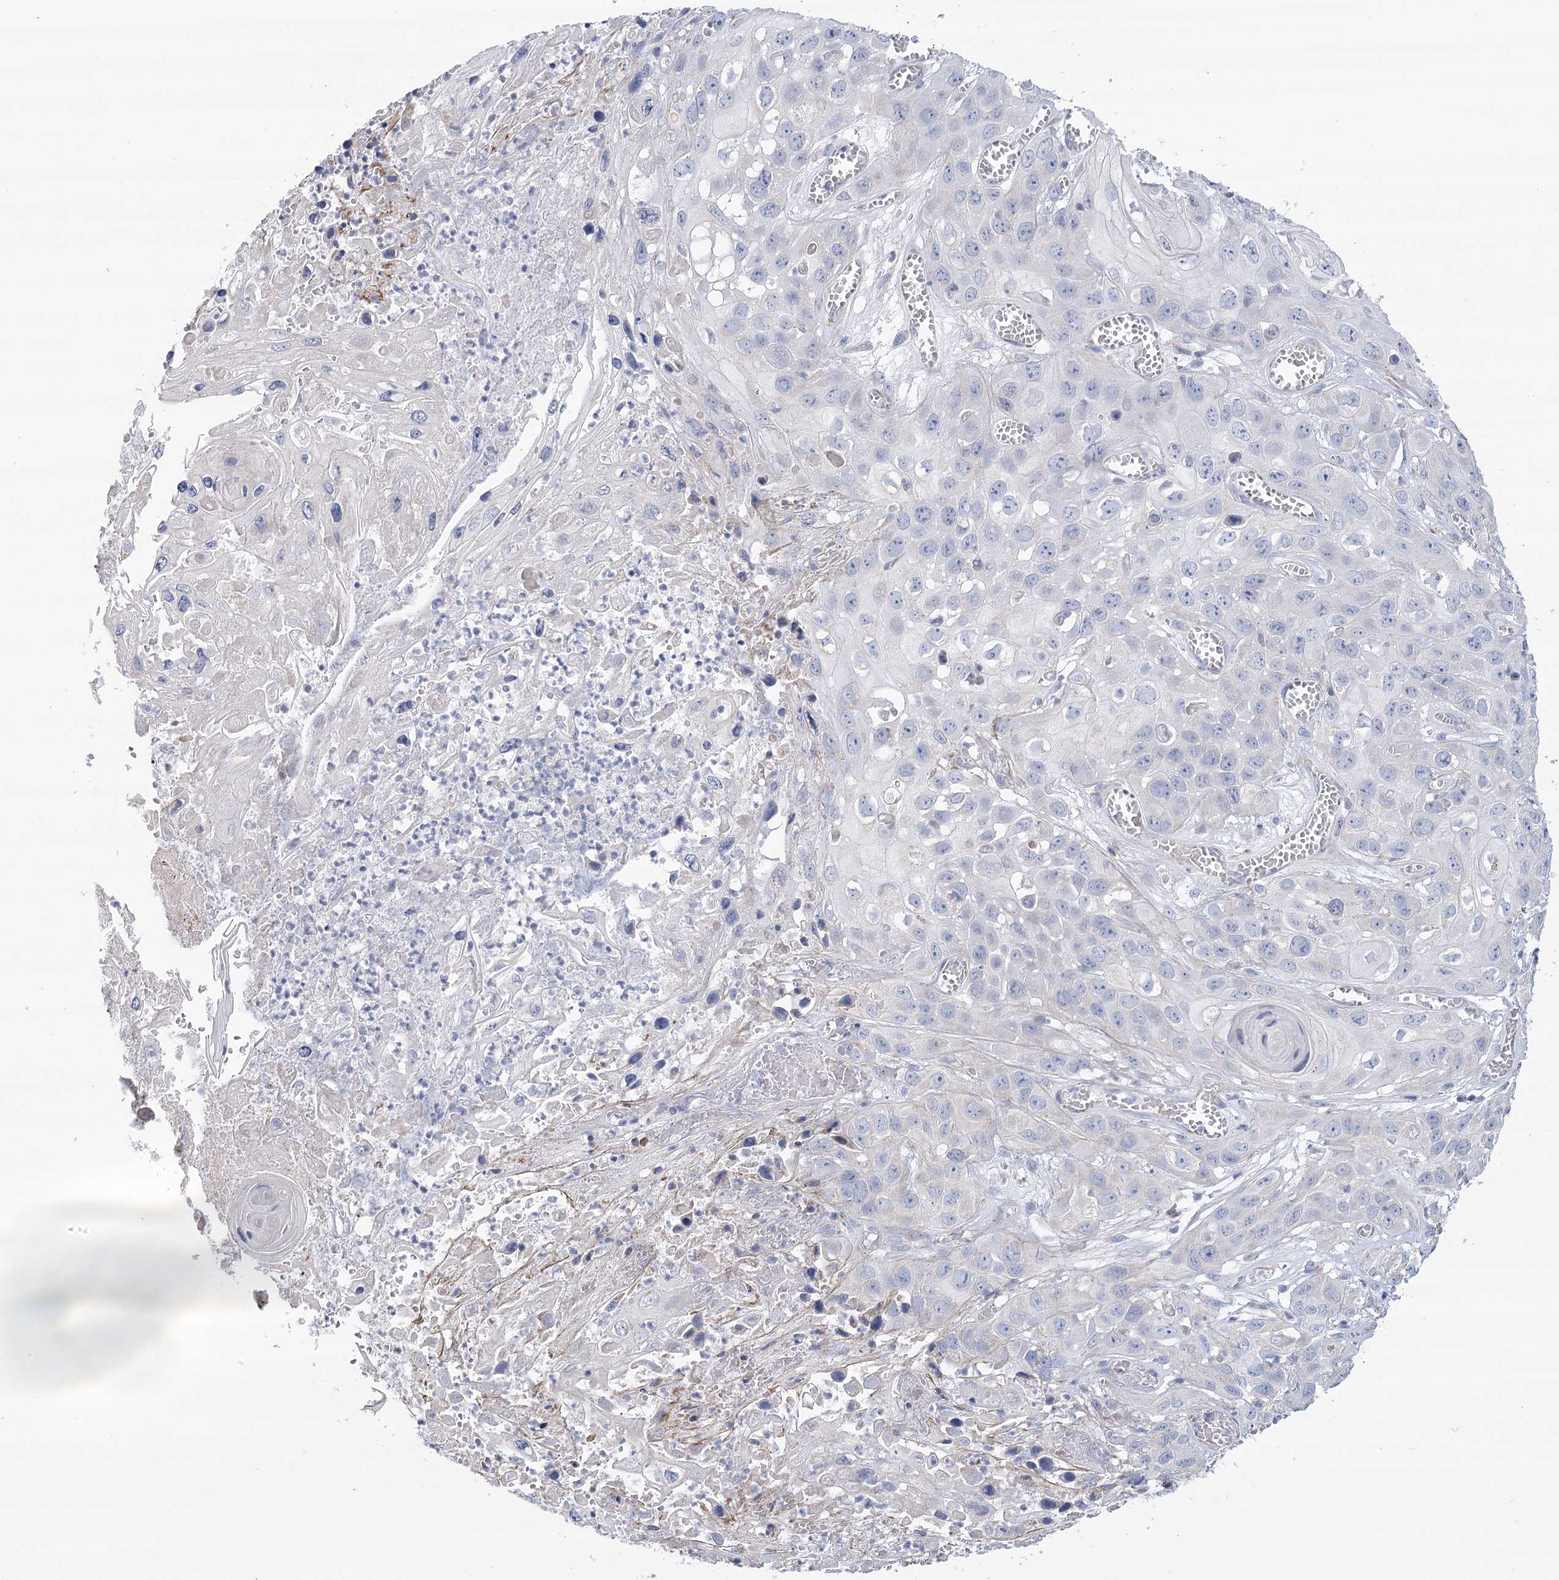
{"staining": {"intensity": "negative", "quantity": "none", "location": "none"}, "tissue": "skin cancer", "cell_type": "Tumor cells", "image_type": "cancer", "snomed": [{"axis": "morphology", "description": "Squamous cell carcinoma, NOS"}, {"axis": "topography", "description": "Skin"}], "caption": "The IHC image has no significant expression in tumor cells of skin squamous cell carcinoma tissue.", "gene": "SNX7", "patient": {"sex": "male", "age": 55}}